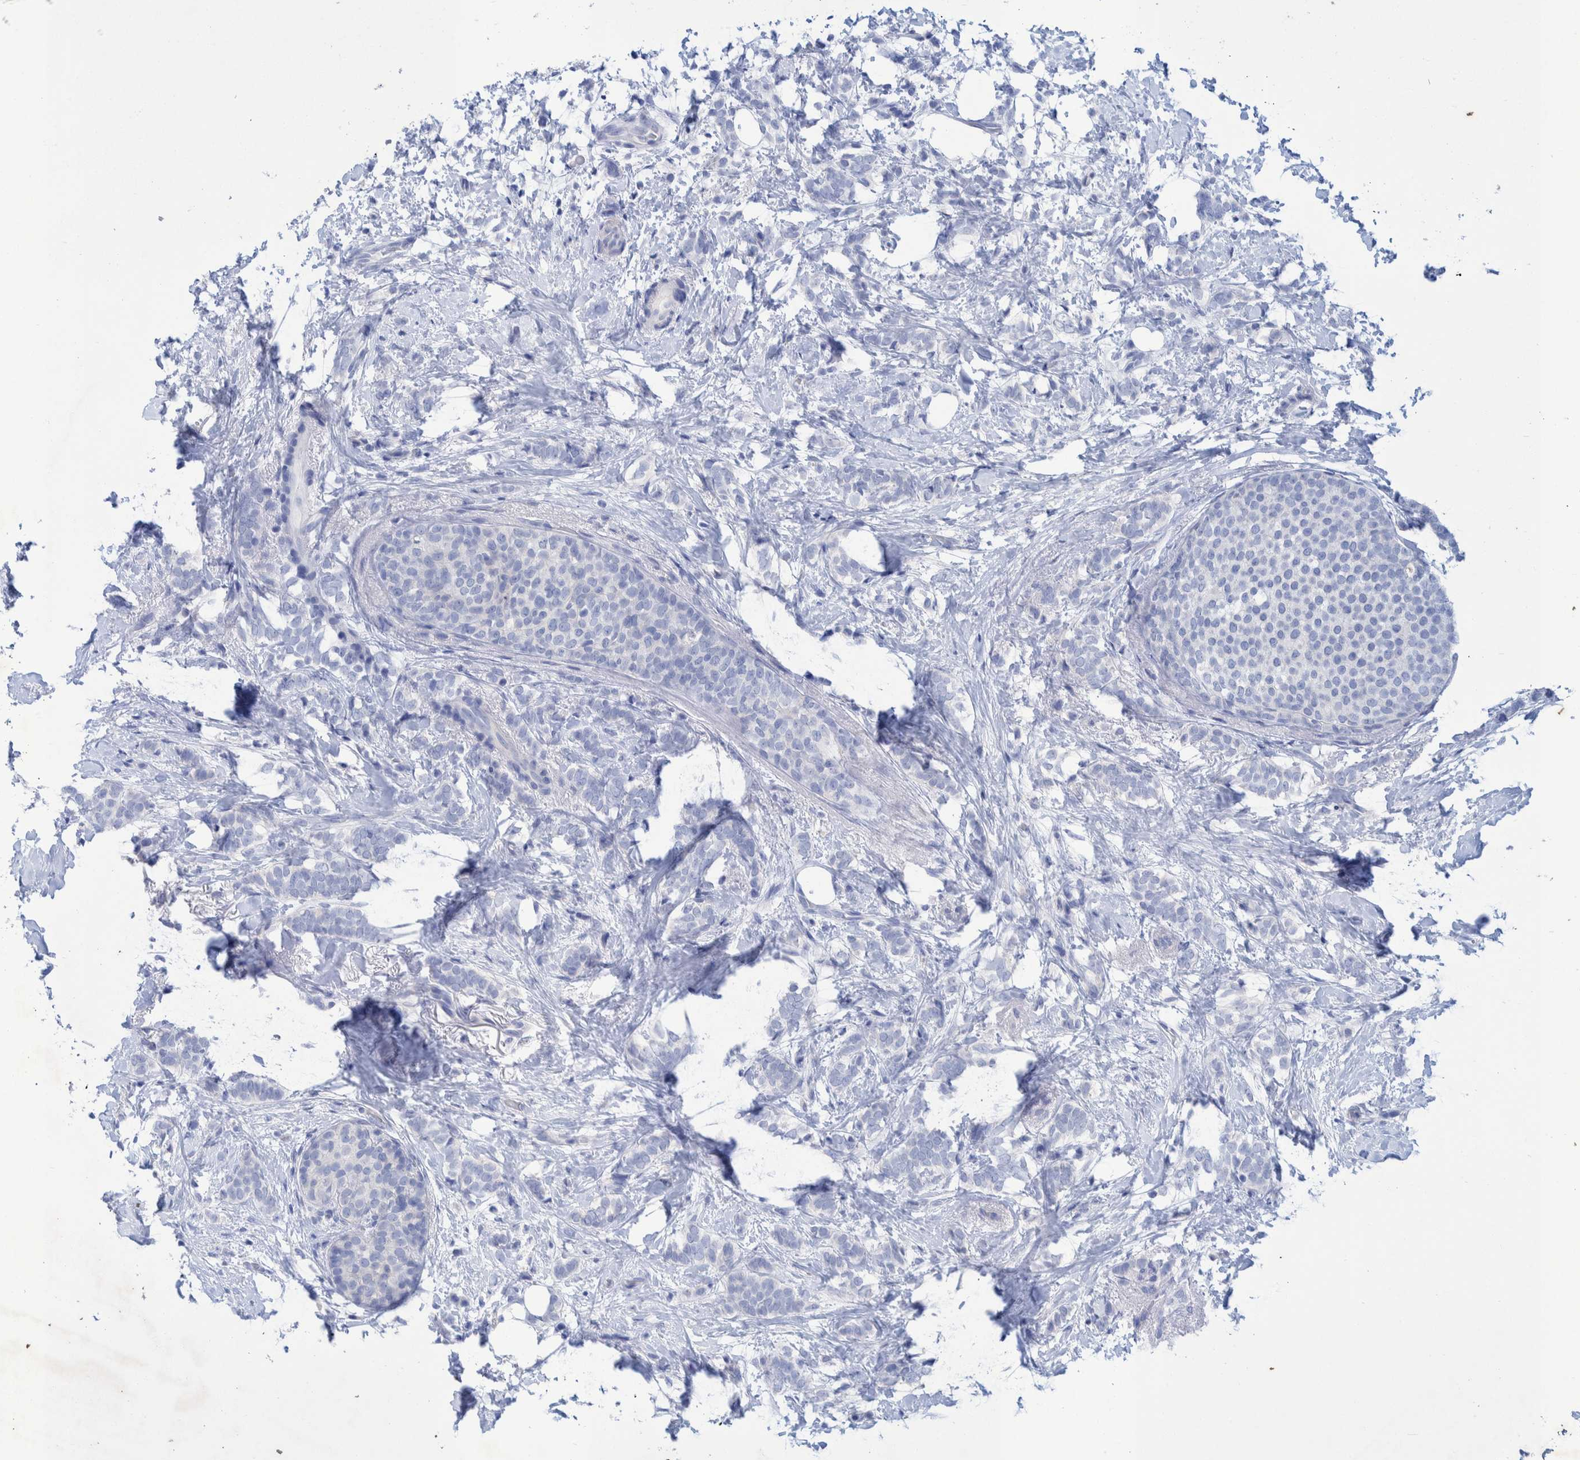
{"staining": {"intensity": "negative", "quantity": "none", "location": "none"}, "tissue": "breast cancer", "cell_type": "Tumor cells", "image_type": "cancer", "snomed": [{"axis": "morphology", "description": "Lobular carcinoma"}, {"axis": "topography", "description": "Breast"}], "caption": "DAB (3,3'-diaminobenzidine) immunohistochemical staining of breast cancer displays no significant expression in tumor cells.", "gene": "PERP", "patient": {"sex": "female", "age": 50}}